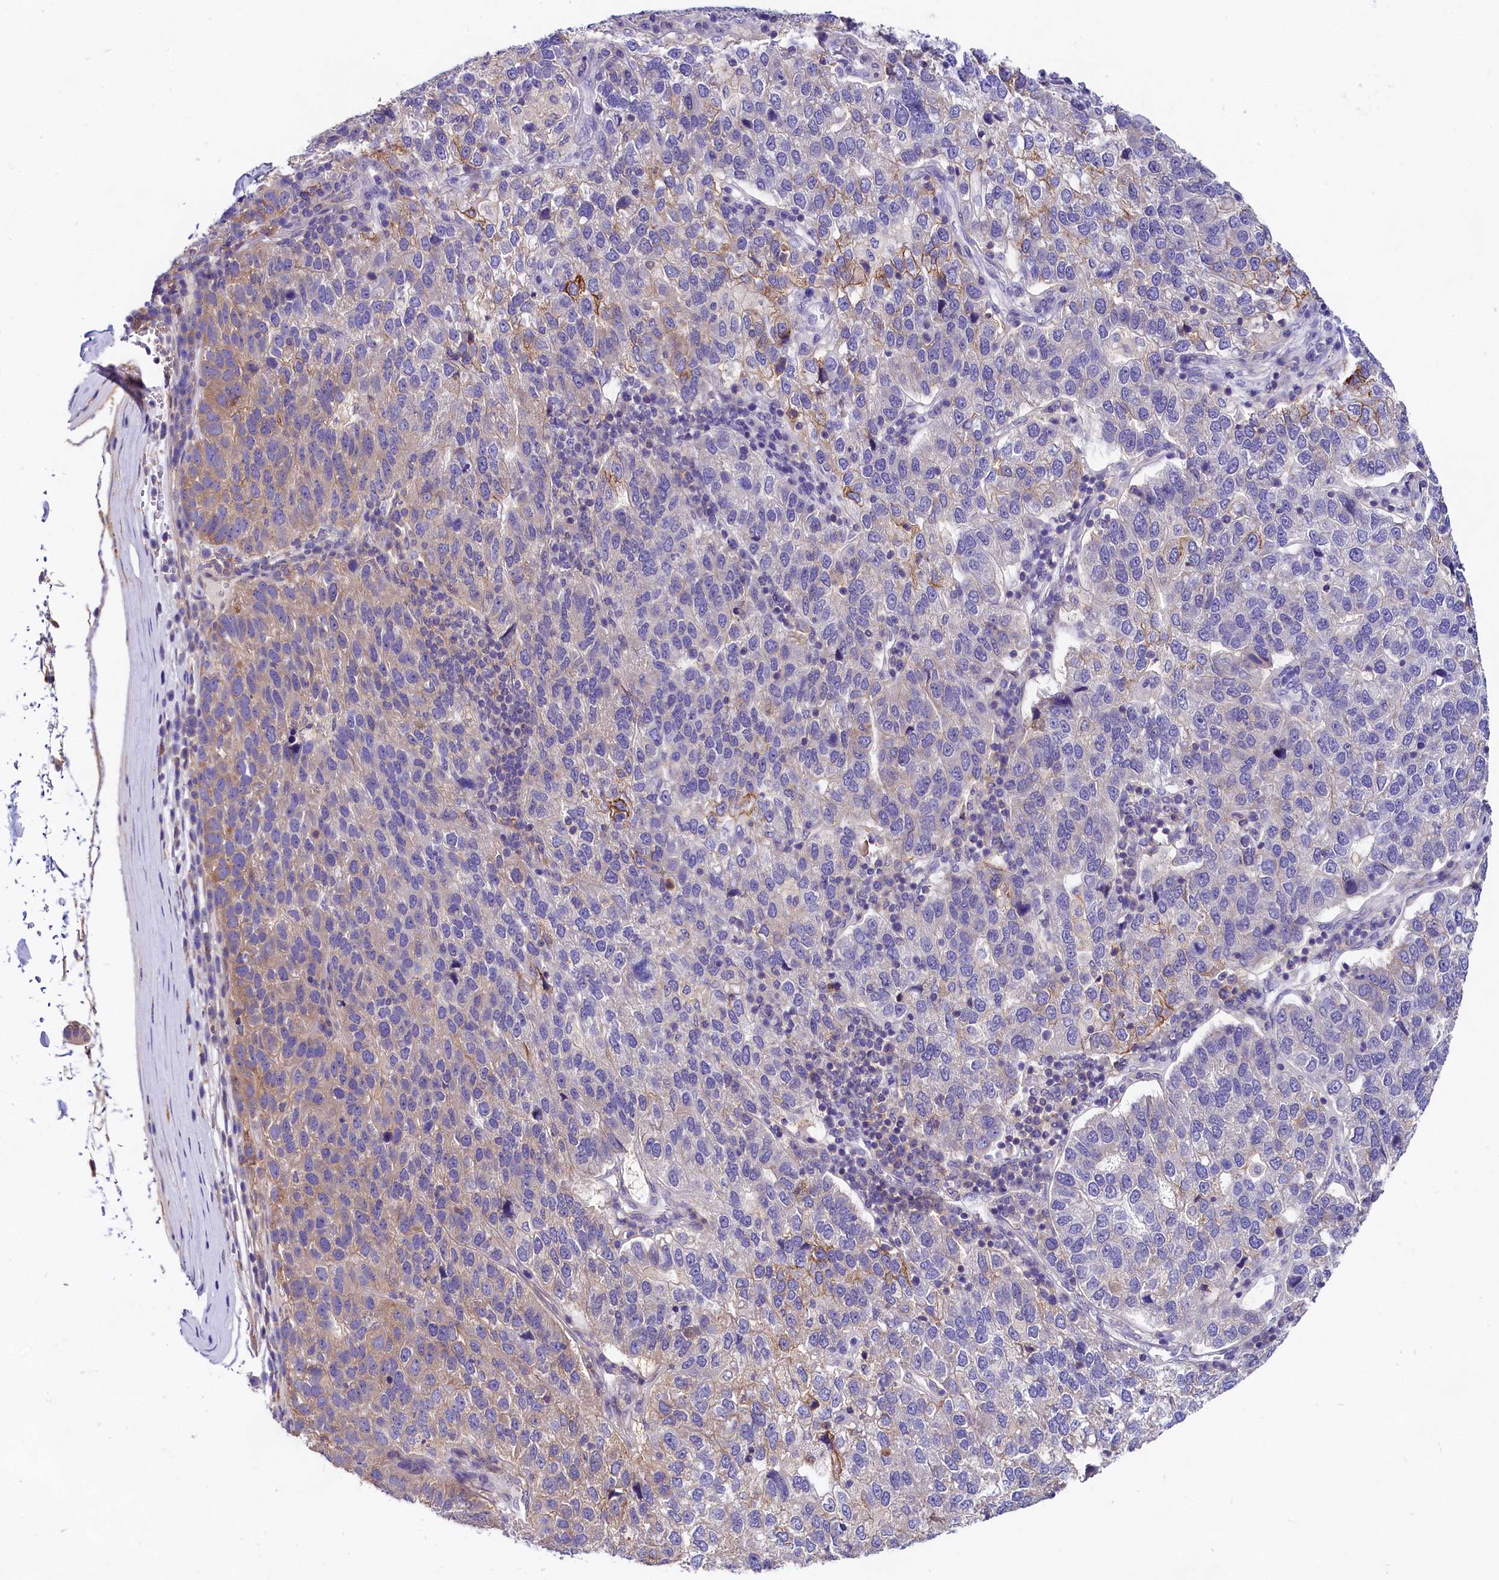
{"staining": {"intensity": "moderate", "quantity": "<25%", "location": "cytoplasmic/membranous"}, "tissue": "pancreatic cancer", "cell_type": "Tumor cells", "image_type": "cancer", "snomed": [{"axis": "morphology", "description": "Adenocarcinoma, NOS"}, {"axis": "topography", "description": "Pancreas"}], "caption": "Pancreatic adenocarcinoma stained with immunohistochemistry exhibits moderate cytoplasmic/membranous expression in approximately <25% of tumor cells.", "gene": "OAS3", "patient": {"sex": "female", "age": 61}}